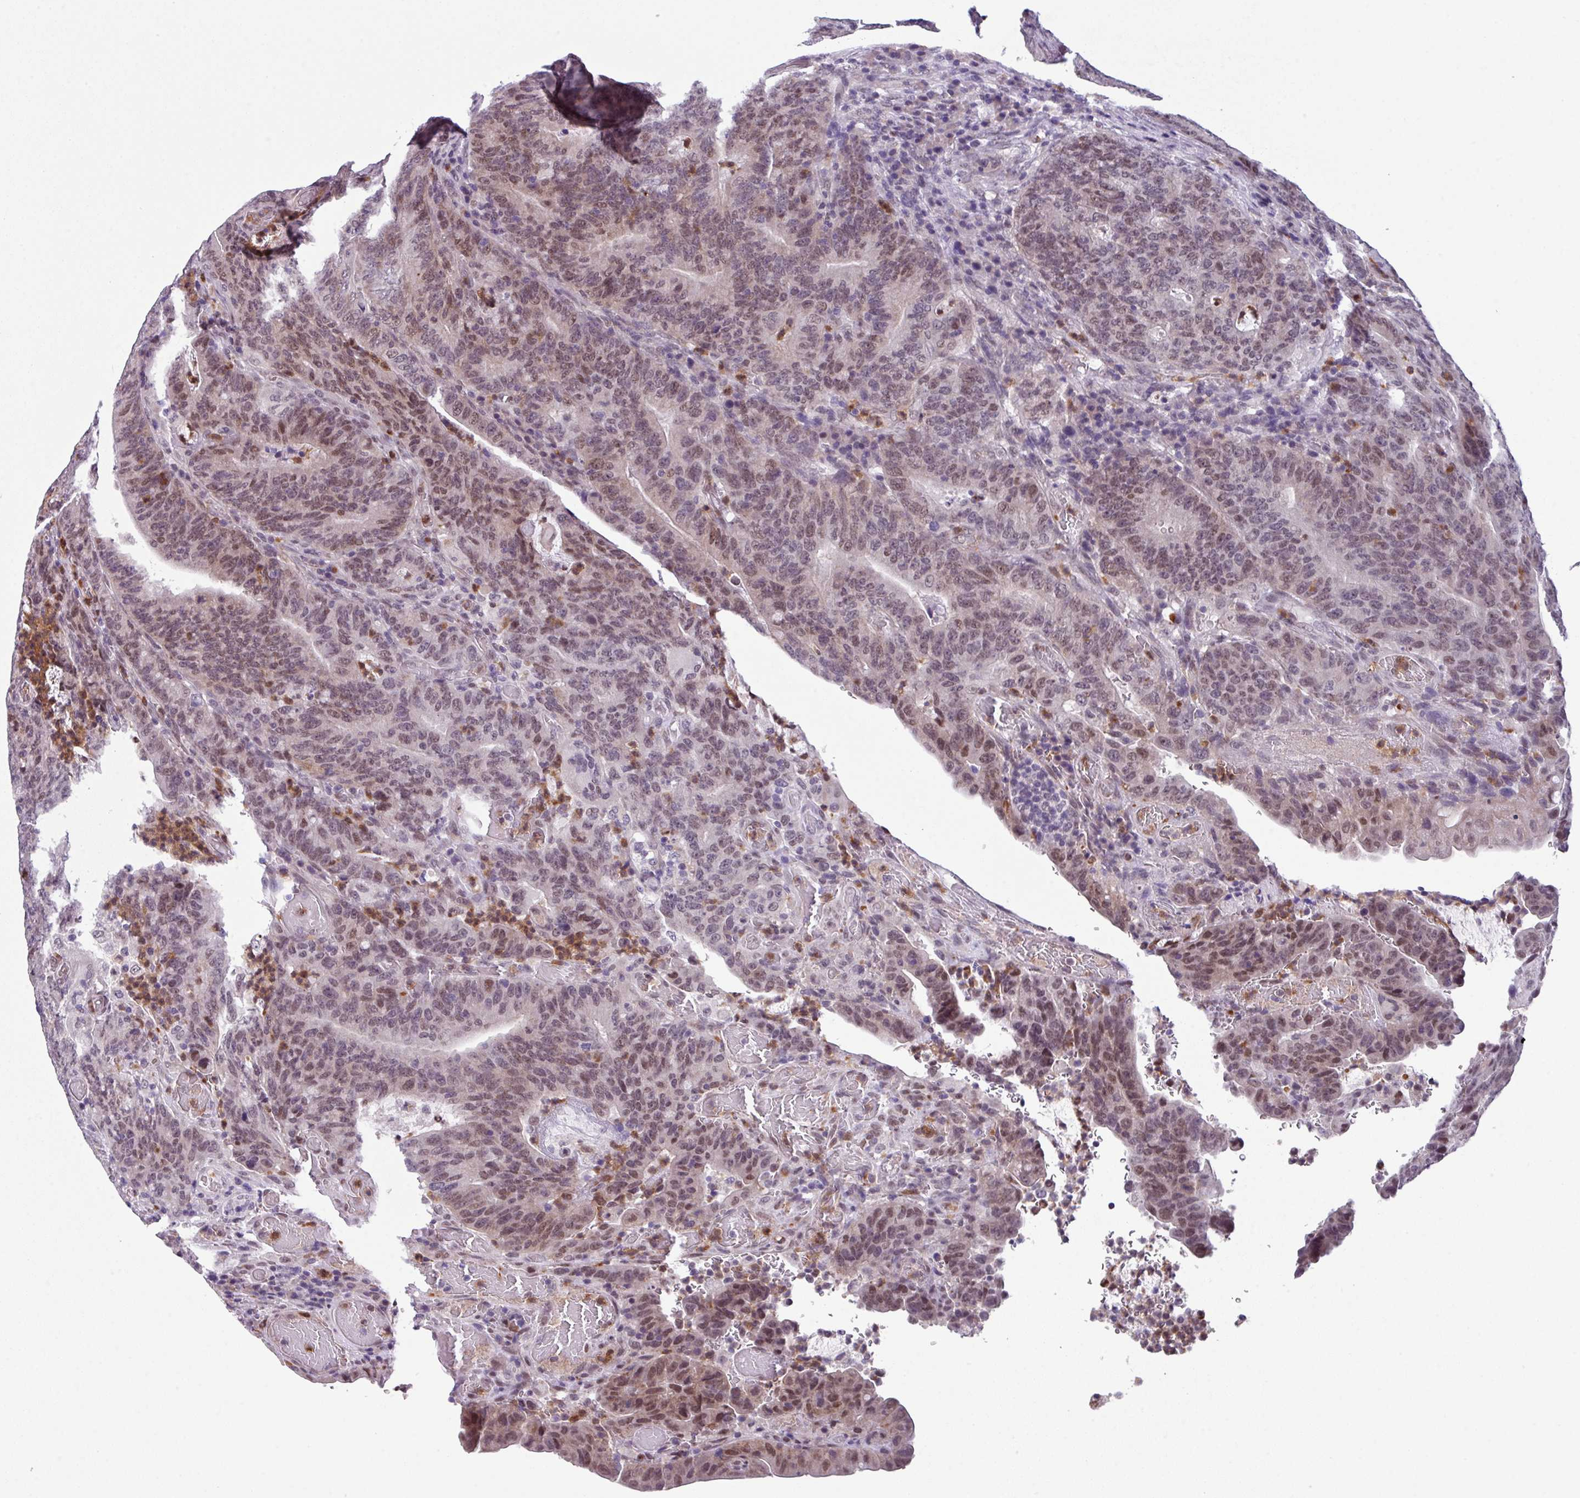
{"staining": {"intensity": "moderate", "quantity": ">75%", "location": "nuclear"}, "tissue": "colorectal cancer", "cell_type": "Tumor cells", "image_type": "cancer", "snomed": [{"axis": "morphology", "description": "Normal tissue, NOS"}, {"axis": "morphology", "description": "Adenocarcinoma, NOS"}, {"axis": "topography", "description": "Colon"}], "caption": "Protein staining of colorectal adenocarcinoma tissue displays moderate nuclear staining in approximately >75% of tumor cells.", "gene": "ZFP3", "patient": {"sex": "female", "age": 75}}